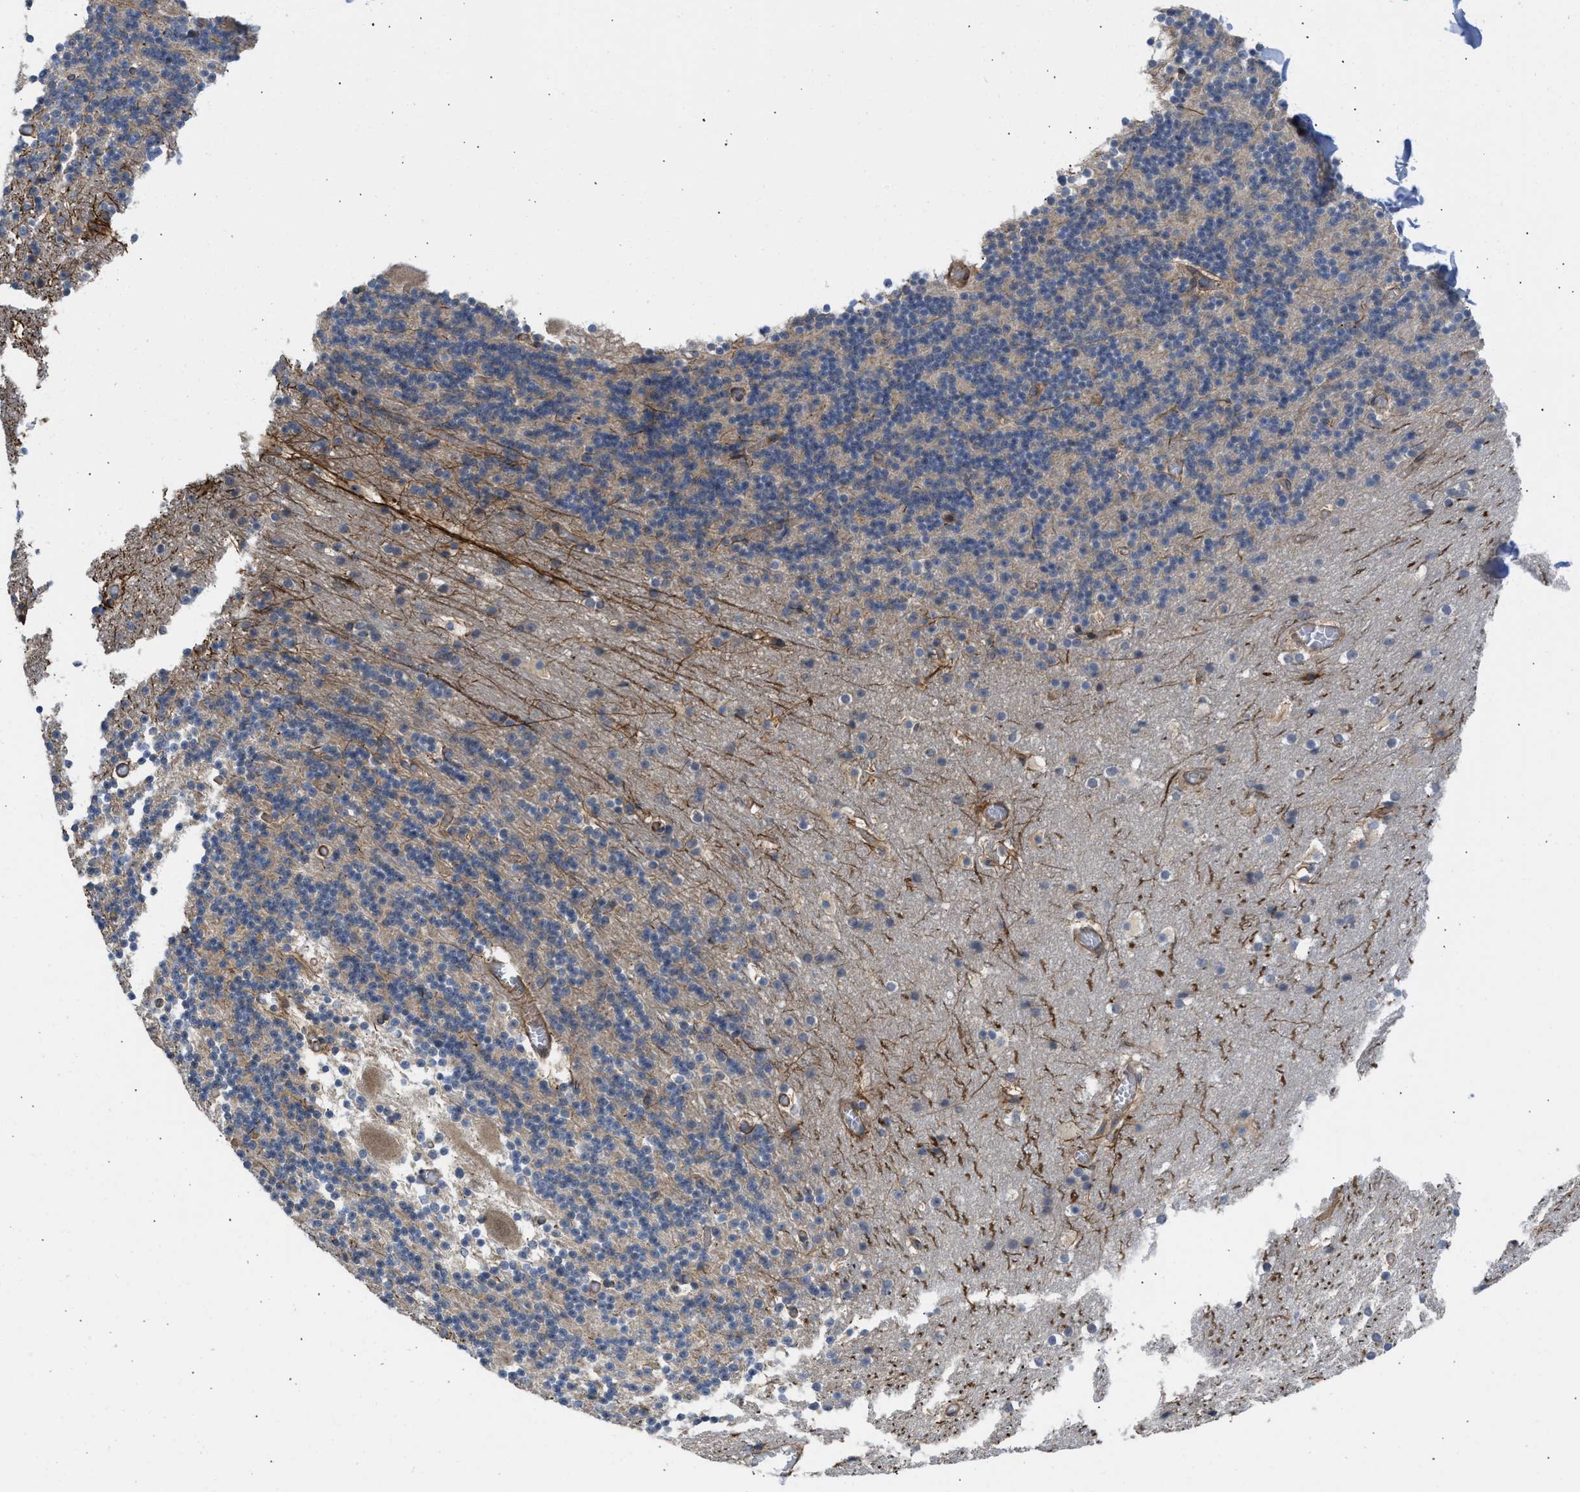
{"staining": {"intensity": "weak", "quantity": "<25%", "location": "cytoplasmic/membranous"}, "tissue": "cerebellum", "cell_type": "Cells in granular layer", "image_type": "normal", "snomed": [{"axis": "morphology", "description": "Normal tissue, NOS"}, {"axis": "topography", "description": "Cerebellum"}], "caption": "Immunohistochemical staining of normal cerebellum reveals no significant expression in cells in granular layer. The staining was performed using DAB (3,3'-diaminobenzidine) to visualize the protein expression in brown, while the nuclei were stained in blue with hematoxylin (Magnification: 20x).", "gene": "GPATCH2L", "patient": {"sex": "male", "age": 45}}